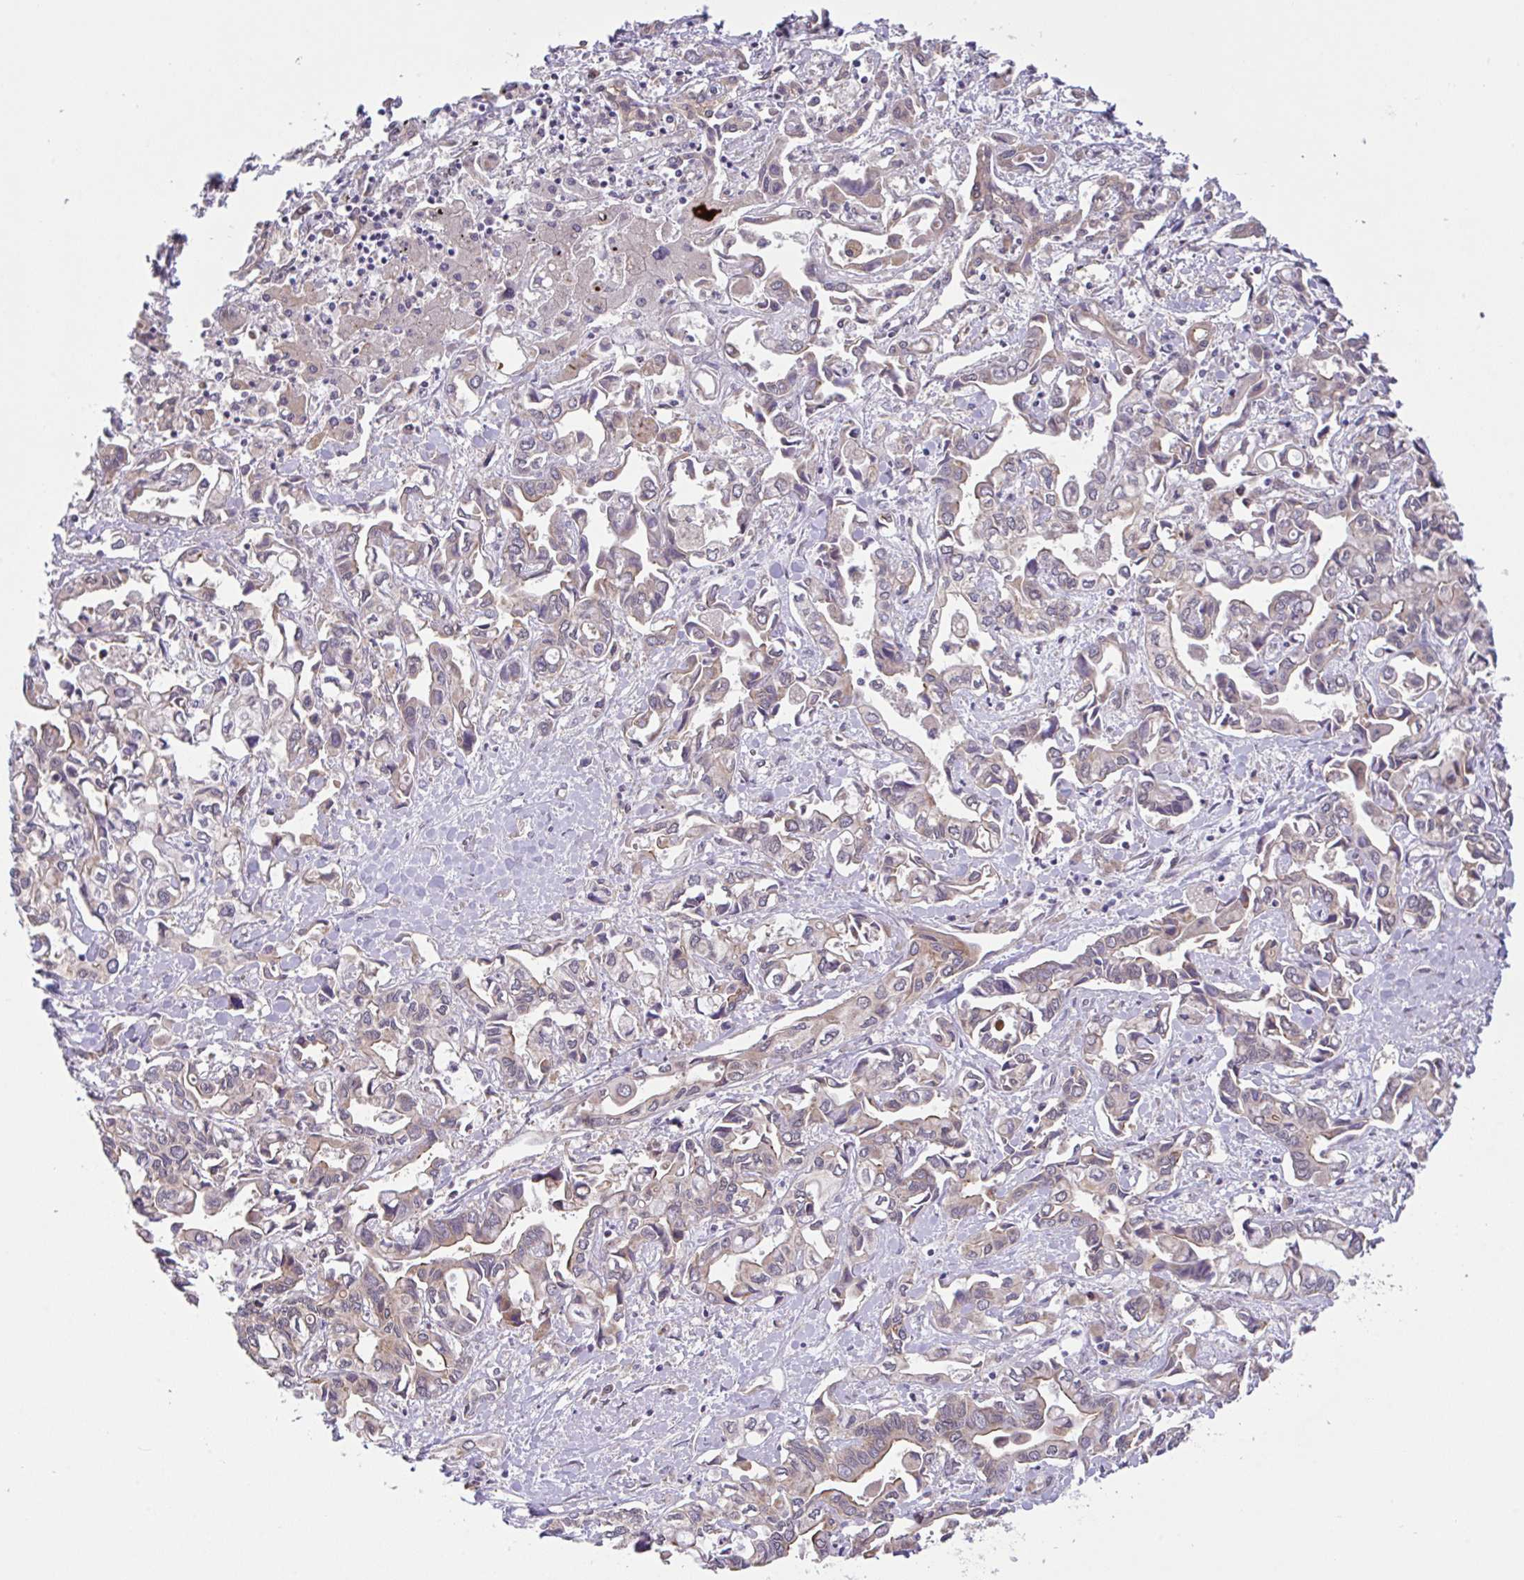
{"staining": {"intensity": "negative", "quantity": "none", "location": "none"}, "tissue": "liver cancer", "cell_type": "Tumor cells", "image_type": "cancer", "snomed": [{"axis": "morphology", "description": "Cholangiocarcinoma"}, {"axis": "topography", "description": "Liver"}], "caption": "The image shows no significant expression in tumor cells of liver cancer.", "gene": "DLEU7", "patient": {"sex": "female", "age": 64}}